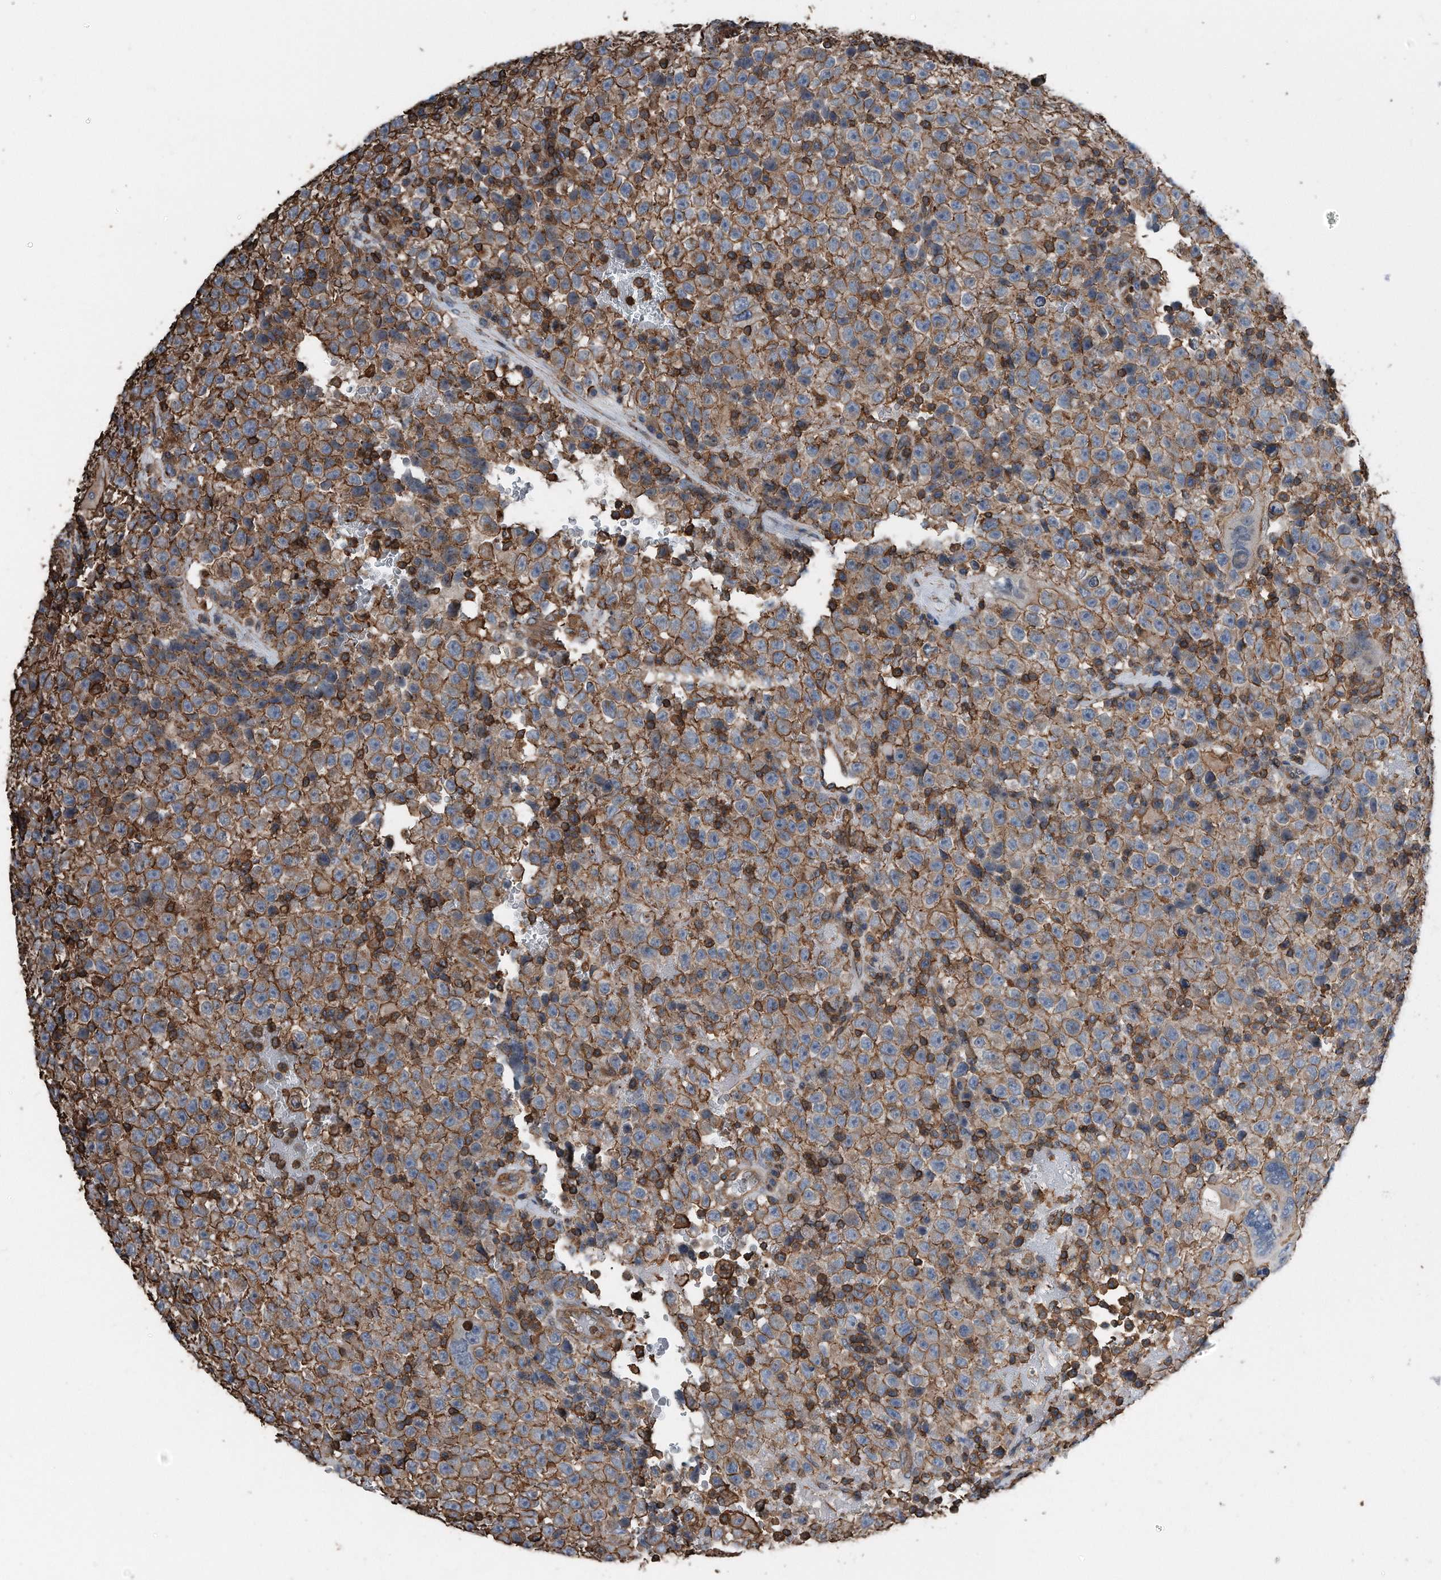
{"staining": {"intensity": "moderate", "quantity": ">75%", "location": "cytoplasmic/membranous"}, "tissue": "testis cancer", "cell_type": "Tumor cells", "image_type": "cancer", "snomed": [{"axis": "morphology", "description": "Seminoma, NOS"}, {"axis": "topography", "description": "Testis"}], "caption": "Moderate cytoplasmic/membranous protein positivity is appreciated in approximately >75% of tumor cells in testis cancer (seminoma). Ihc stains the protein in brown and the nuclei are stained blue.", "gene": "RSPO3", "patient": {"sex": "male", "age": 22}}